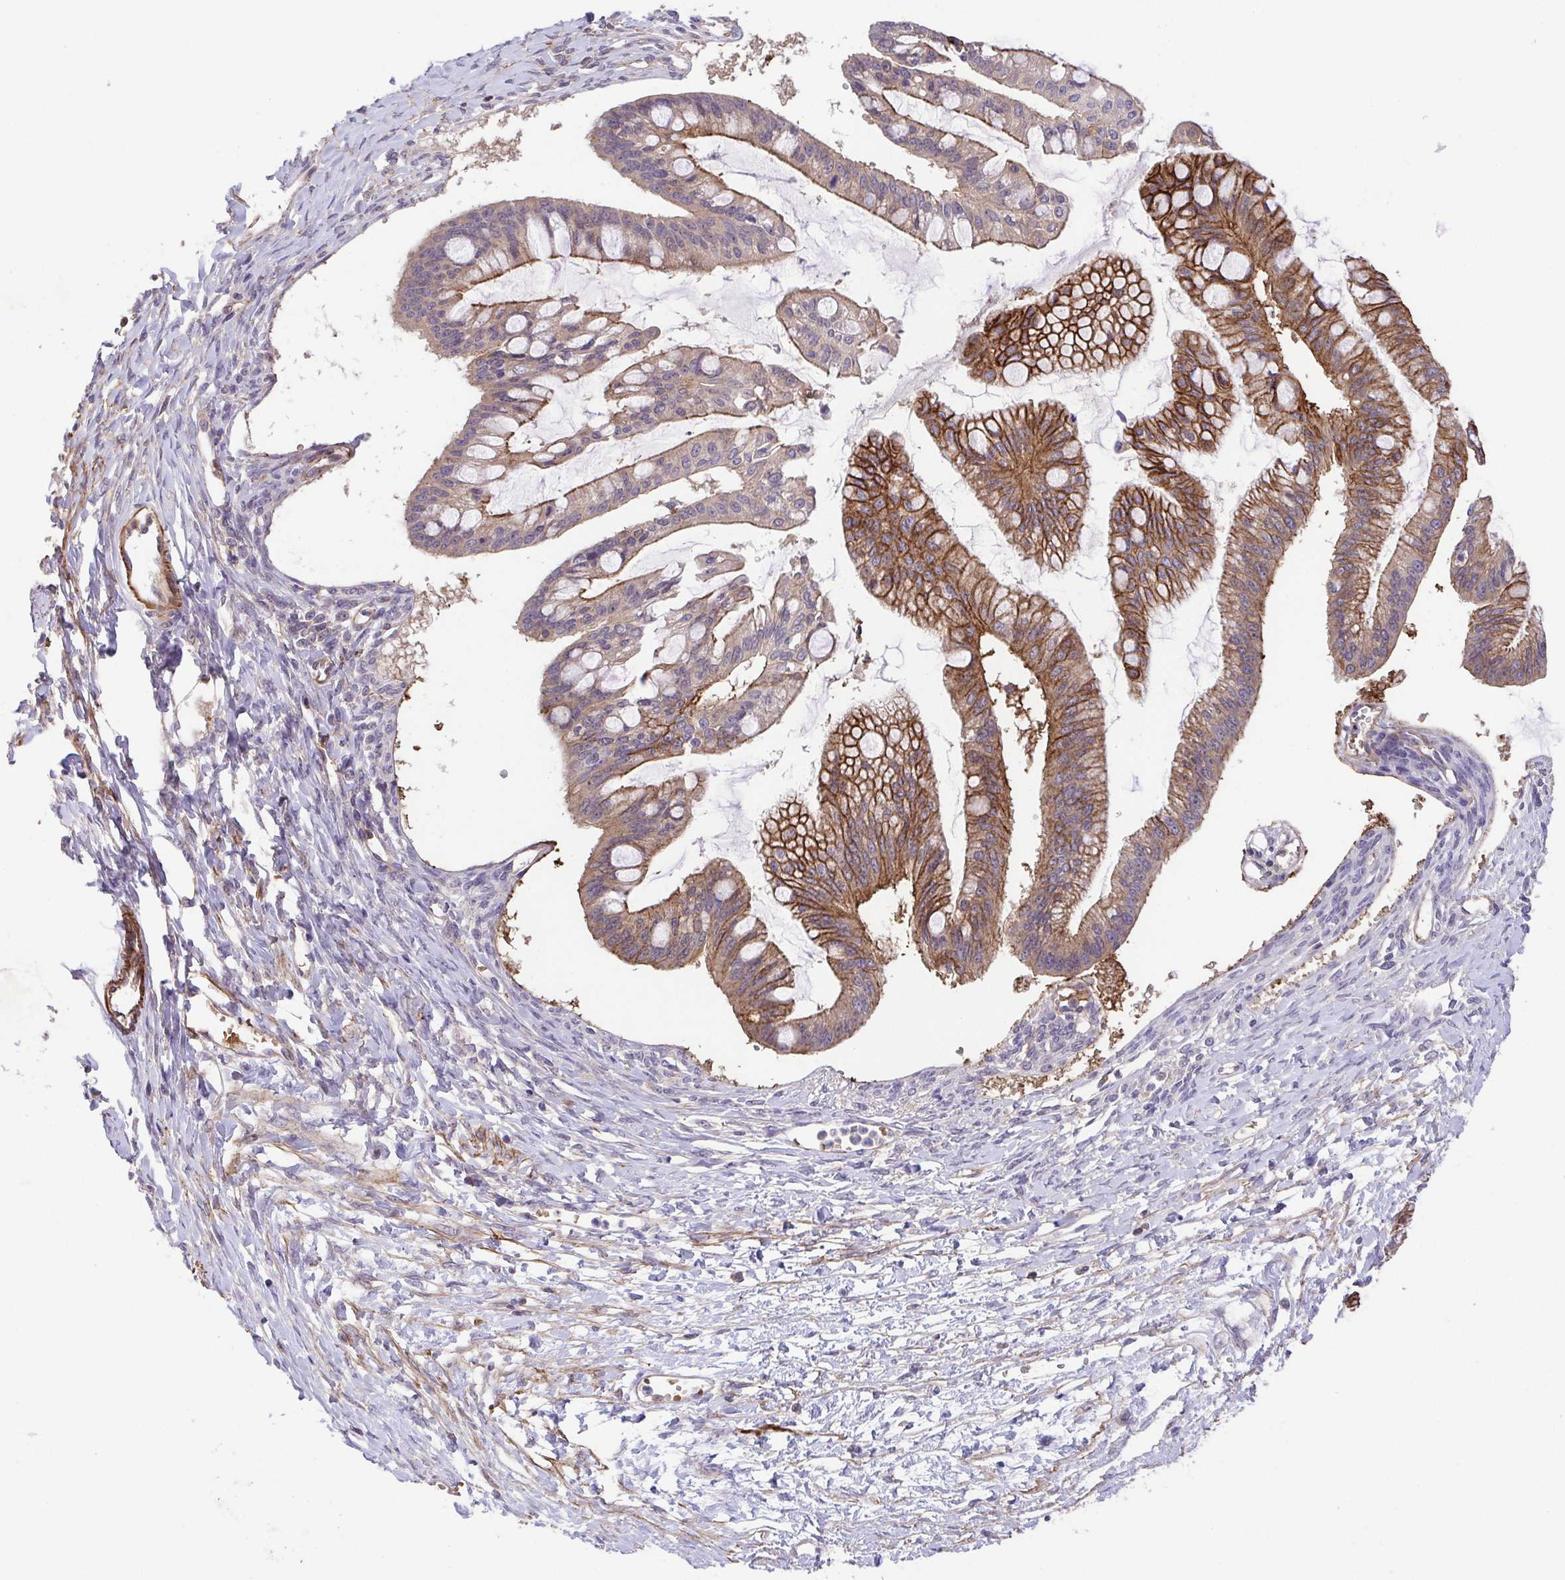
{"staining": {"intensity": "moderate", "quantity": ">75%", "location": "cytoplasmic/membranous"}, "tissue": "ovarian cancer", "cell_type": "Tumor cells", "image_type": "cancer", "snomed": [{"axis": "morphology", "description": "Cystadenocarcinoma, mucinous, NOS"}, {"axis": "topography", "description": "Ovary"}], "caption": "Moderate cytoplasmic/membranous staining for a protein is appreciated in about >75% of tumor cells of ovarian mucinous cystadenocarcinoma using IHC.", "gene": "IDE", "patient": {"sex": "female", "age": 73}}